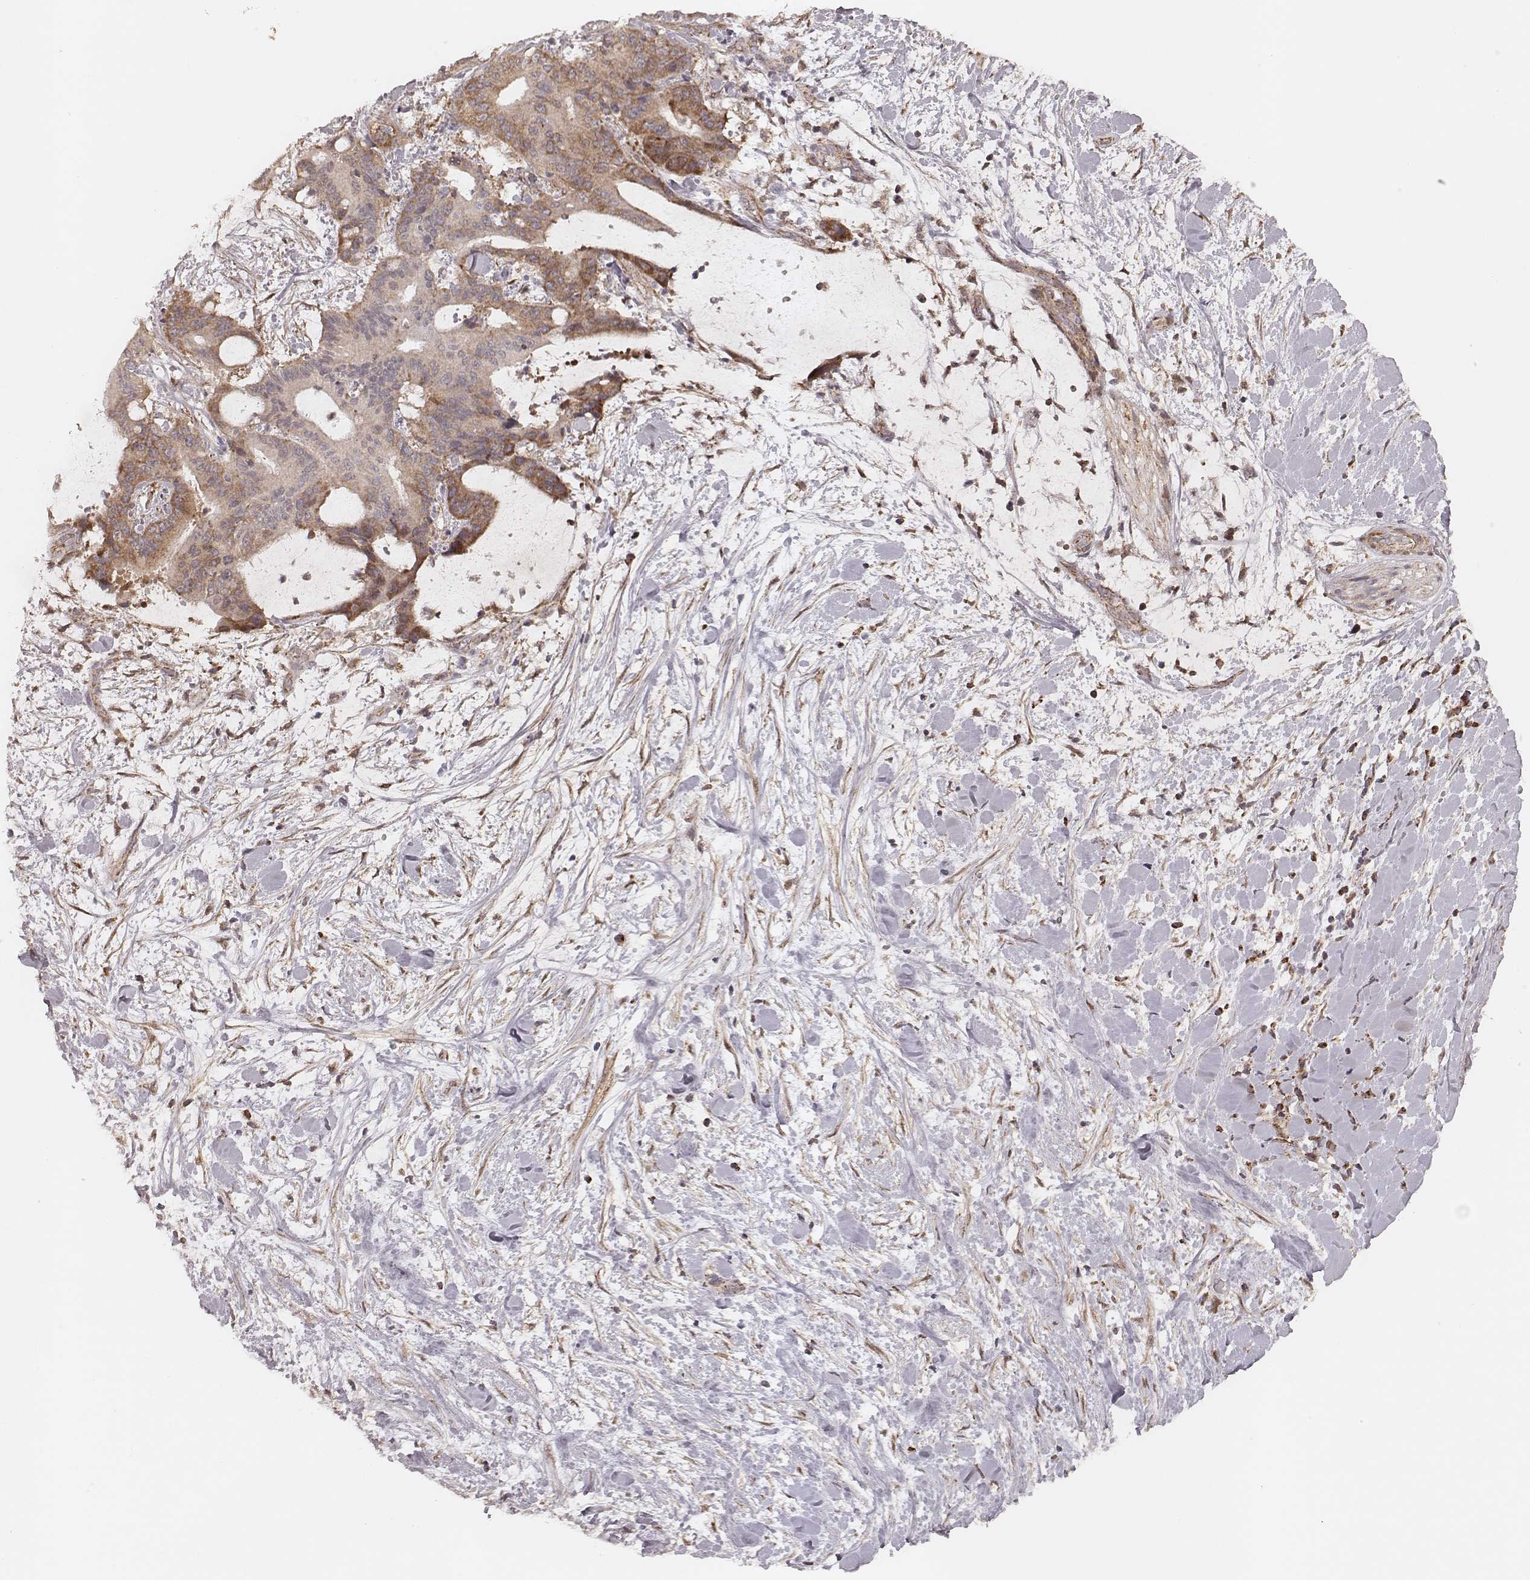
{"staining": {"intensity": "moderate", "quantity": ">75%", "location": "cytoplasmic/membranous"}, "tissue": "liver cancer", "cell_type": "Tumor cells", "image_type": "cancer", "snomed": [{"axis": "morphology", "description": "Cholangiocarcinoma"}, {"axis": "topography", "description": "Liver"}], "caption": "This is a micrograph of IHC staining of liver cancer, which shows moderate positivity in the cytoplasmic/membranous of tumor cells.", "gene": "NDUFA7", "patient": {"sex": "female", "age": 73}}